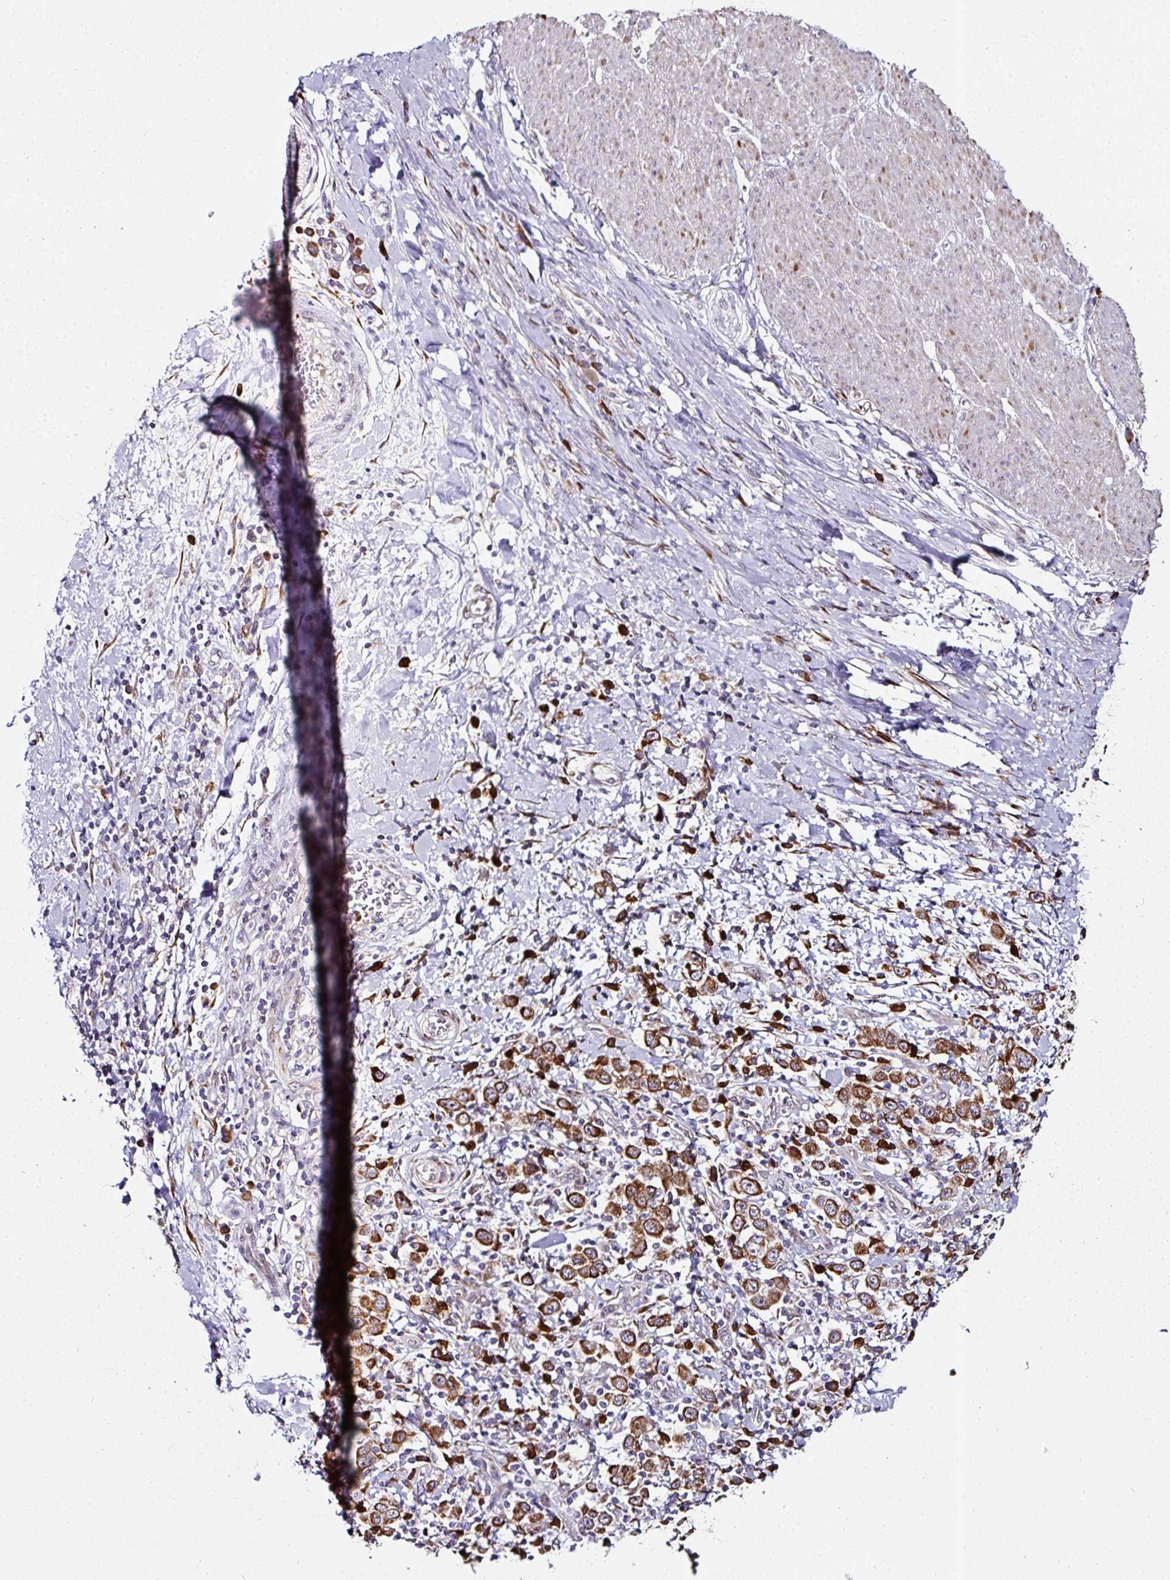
{"staining": {"intensity": "moderate", "quantity": ">75%", "location": "cytoplasmic/membranous"}, "tissue": "stomach cancer", "cell_type": "Tumor cells", "image_type": "cancer", "snomed": [{"axis": "morphology", "description": "Normal tissue, NOS"}, {"axis": "morphology", "description": "Adenocarcinoma, NOS"}, {"axis": "topography", "description": "Stomach, upper"}, {"axis": "topography", "description": "Stomach"}], "caption": "Protein staining displays moderate cytoplasmic/membranous expression in approximately >75% of tumor cells in stomach adenocarcinoma.", "gene": "APOLD1", "patient": {"sex": "male", "age": 59}}